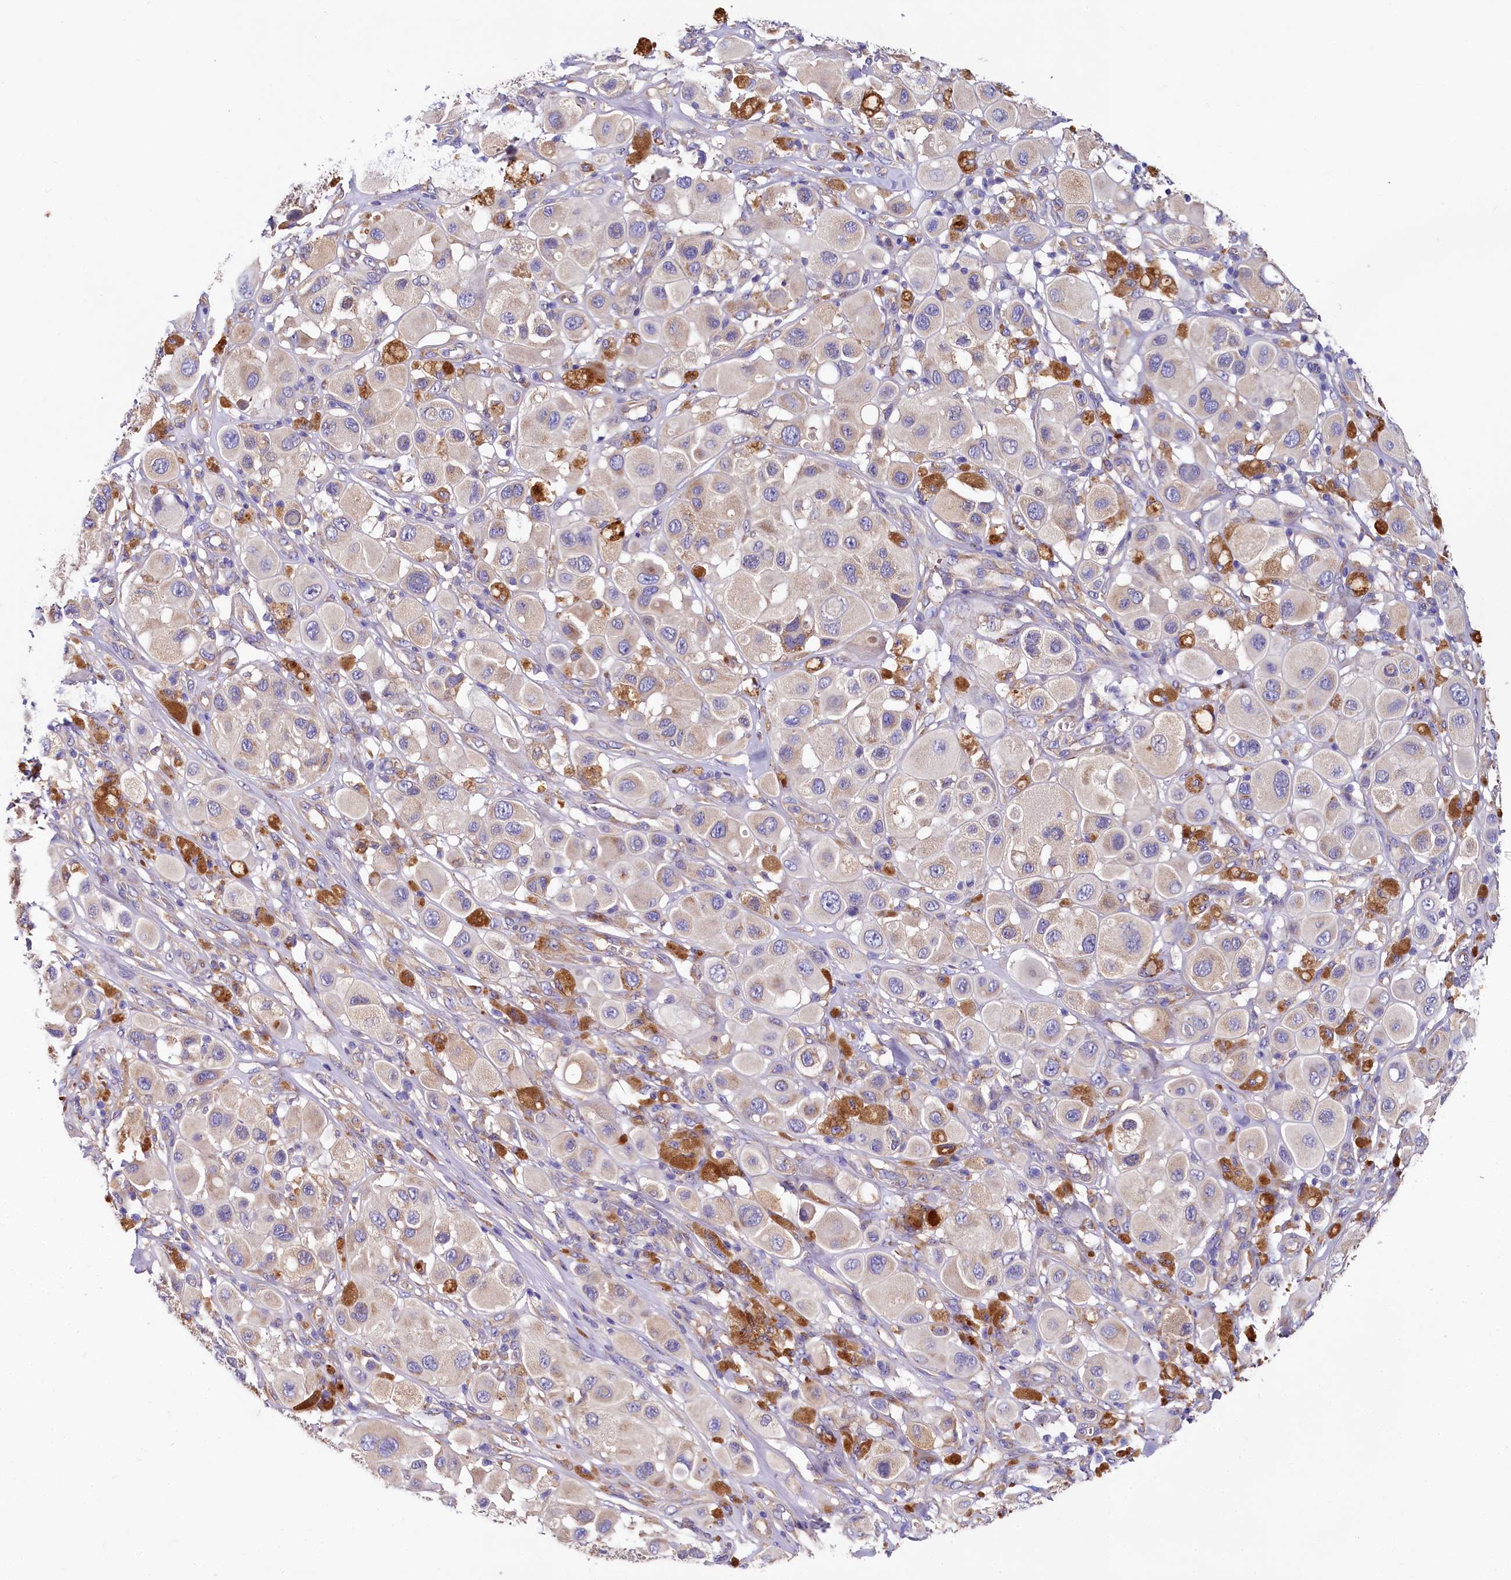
{"staining": {"intensity": "weak", "quantity": "<25%", "location": "cytoplasmic/membranous"}, "tissue": "melanoma", "cell_type": "Tumor cells", "image_type": "cancer", "snomed": [{"axis": "morphology", "description": "Malignant melanoma, Metastatic site"}, {"axis": "topography", "description": "Skin"}], "caption": "An image of melanoma stained for a protein demonstrates no brown staining in tumor cells. (Brightfield microscopy of DAB immunohistochemistry at high magnification).", "gene": "QARS1", "patient": {"sex": "male", "age": 41}}